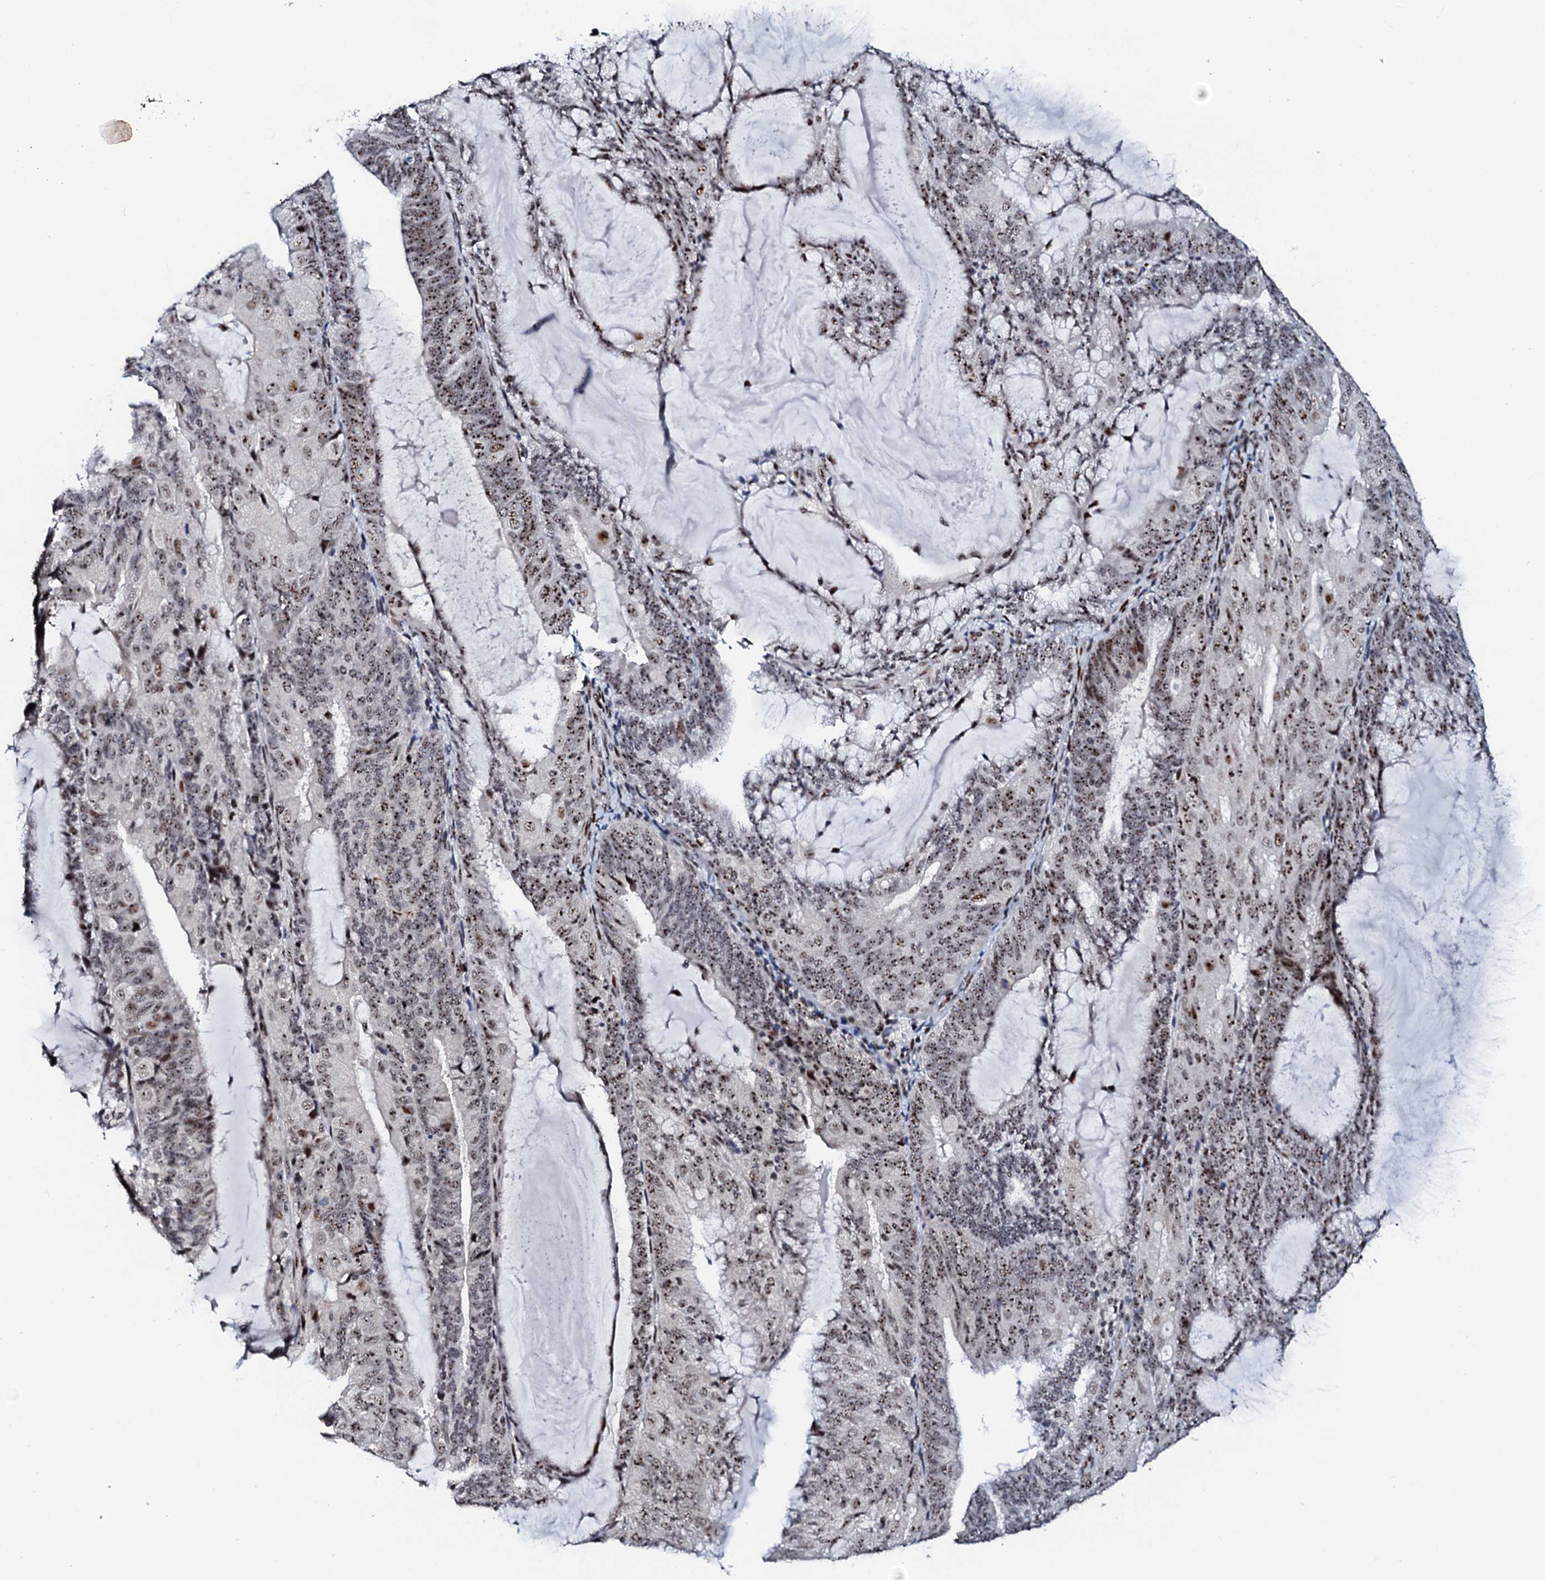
{"staining": {"intensity": "moderate", "quantity": ">75%", "location": "nuclear"}, "tissue": "endometrial cancer", "cell_type": "Tumor cells", "image_type": "cancer", "snomed": [{"axis": "morphology", "description": "Adenocarcinoma, NOS"}, {"axis": "topography", "description": "Endometrium"}], "caption": "This micrograph shows endometrial adenocarcinoma stained with immunohistochemistry (IHC) to label a protein in brown. The nuclear of tumor cells show moderate positivity for the protein. Nuclei are counter-stained blue.", "gene": "NEUROG3", "patient": {"sex": "female", "age": 81}}